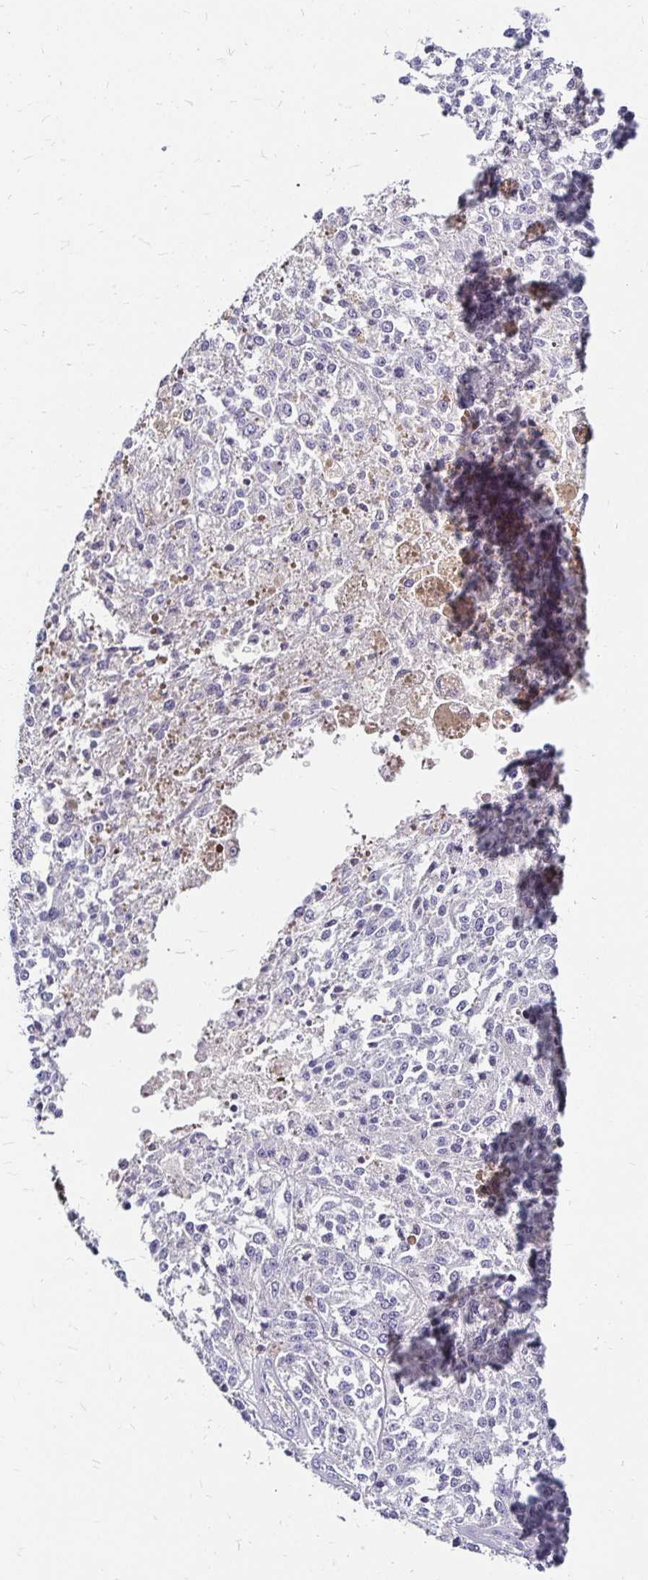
{"staining": {"intensity": "negative", "quantity": "none", "location": "none"}, "tissue": "melanoma", "cell_type": "Tumor cells", "image_type": "cancer", "snomed": [{"axis": "morphology", "description": "Malignant melanoma, Metastatic site"}, {"axis": "topography", "description": "Lymph node"}], "caption": "Tumor cells show no significant staining in melanoma.", "gene": "SCG3", "patient": {"sex": "female", "age": 64}}